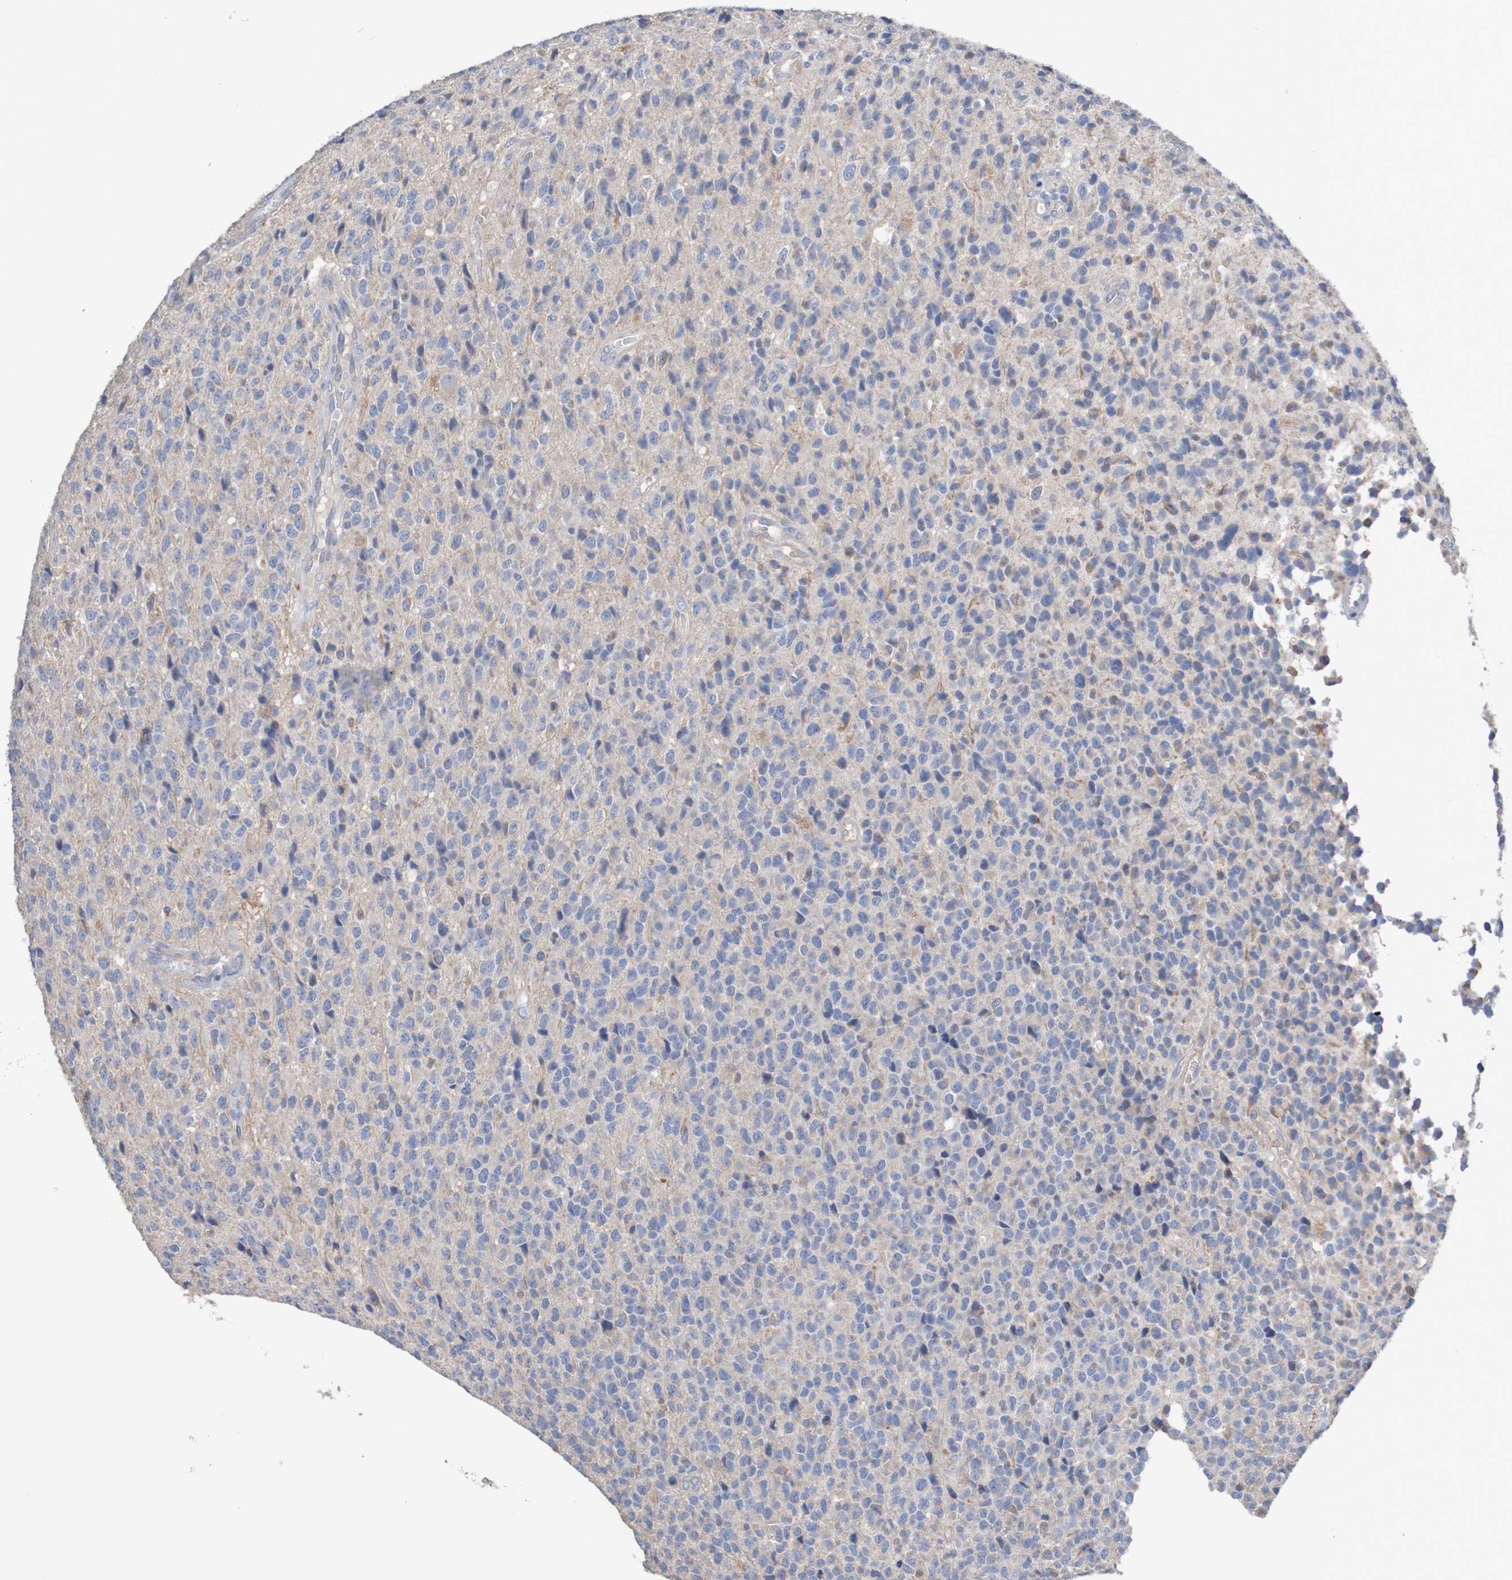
{"staining": {"intensity": "negative", "quantity": "none", "location": "none"}, "tissue": "glioma", "cell_type": "Tumor cells", "image_type": "cancer", "snomed": [{"axis": "morphology", "description": "Glioma, malignant, High grade"}, {"axis": "topography", "description": "pancreas cauda"}], "caption": "This is an immunohistochemistry photomicrograph of glioma. There is no staining in tumor cells.", "gene": "PHYH", "patient": {"sex": "male", "age": 60}}